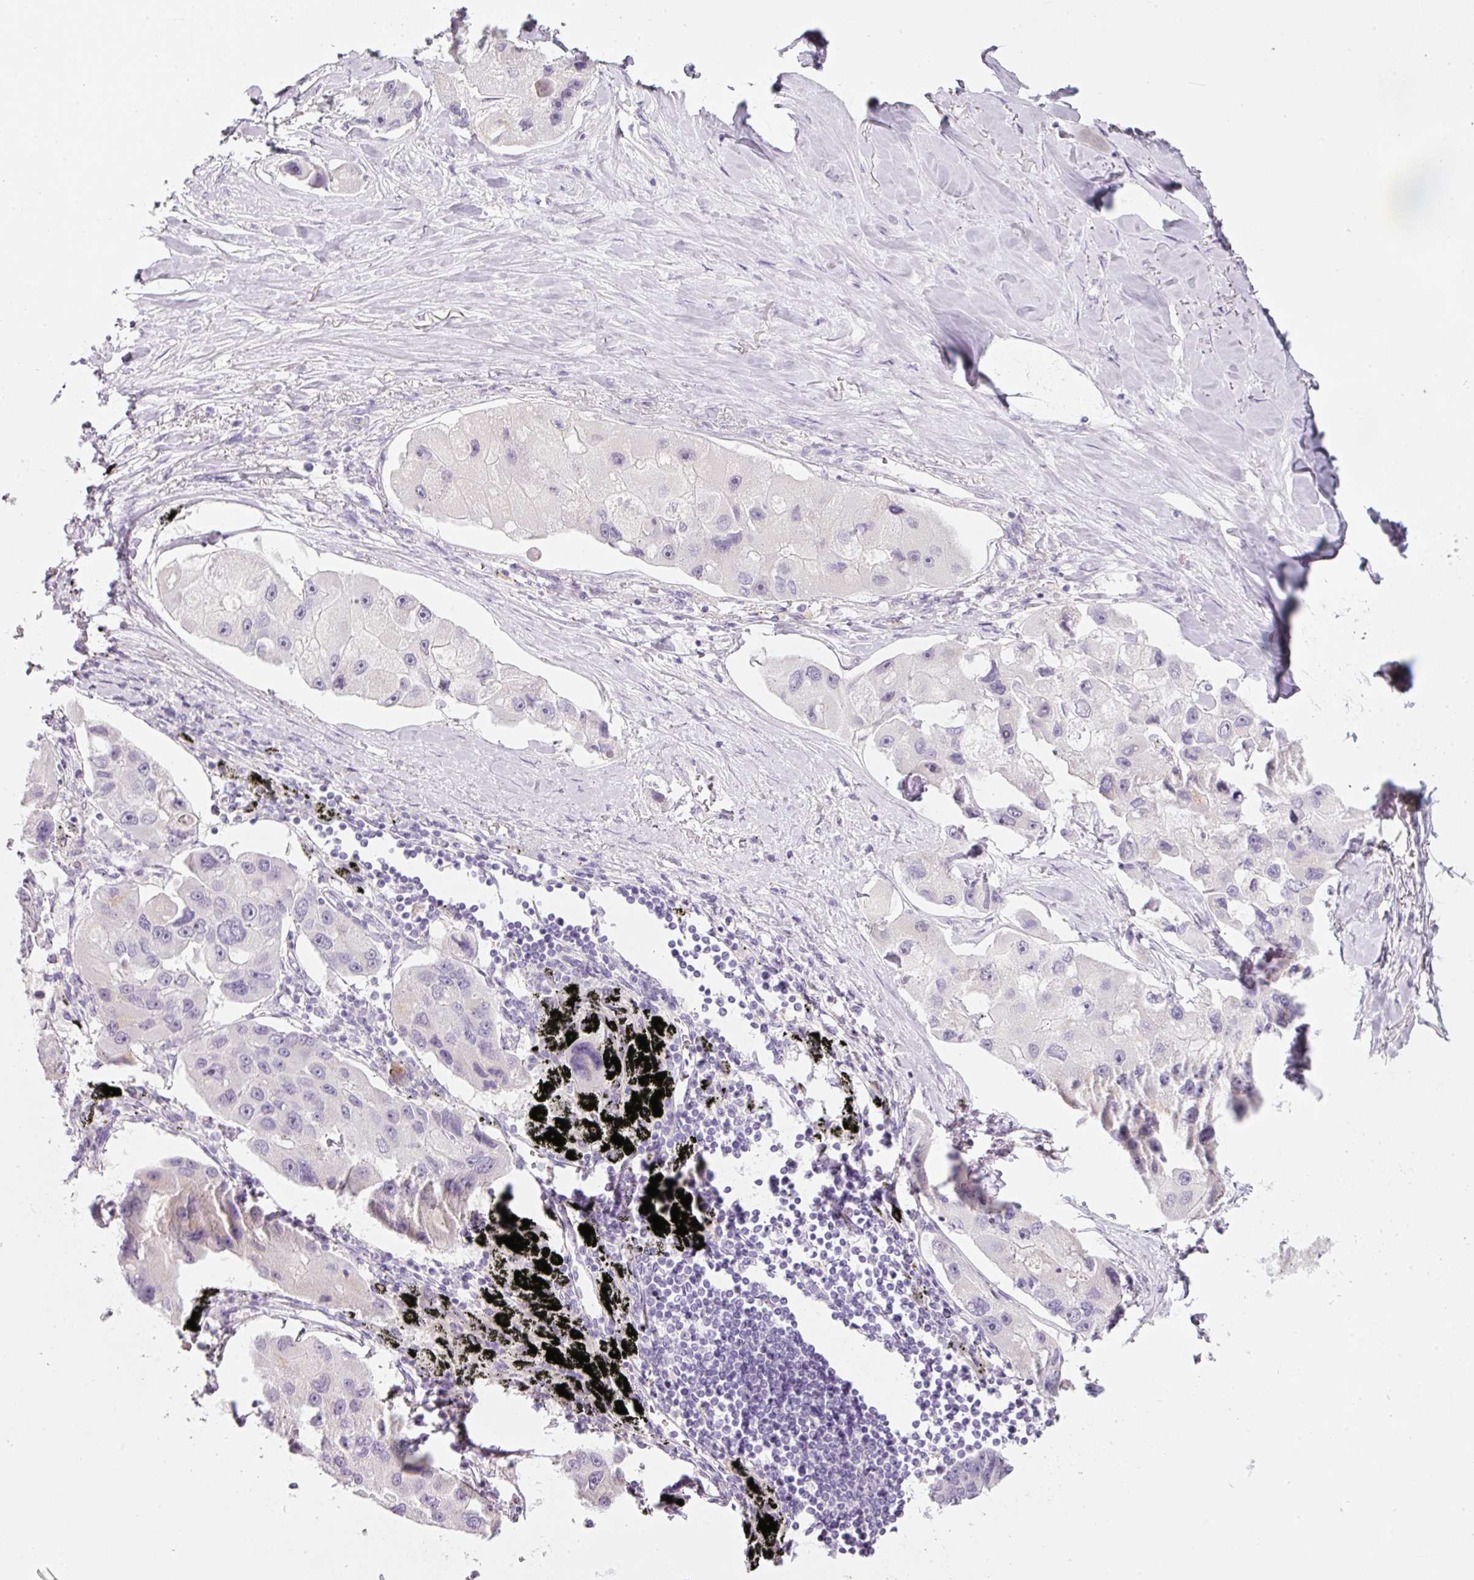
{"staining": {"intensity": "negative", "quantity": "none", "location": "none"}, "tissue": "lung cancer", "cell_type": "Tumor cells", "image_type": "cancer", "snomed": [{"axis": "morphology", "description": "Adenocarcinoma, NOS"}, {"axis": "topography", "description": "Lung"}], "caption": "Tumor cells are negative for brown protein staining in lung cancer (adenocarcinoma).", "gene": "ENSG00000206549", "patient": {"sex": "female", "age": 54}}